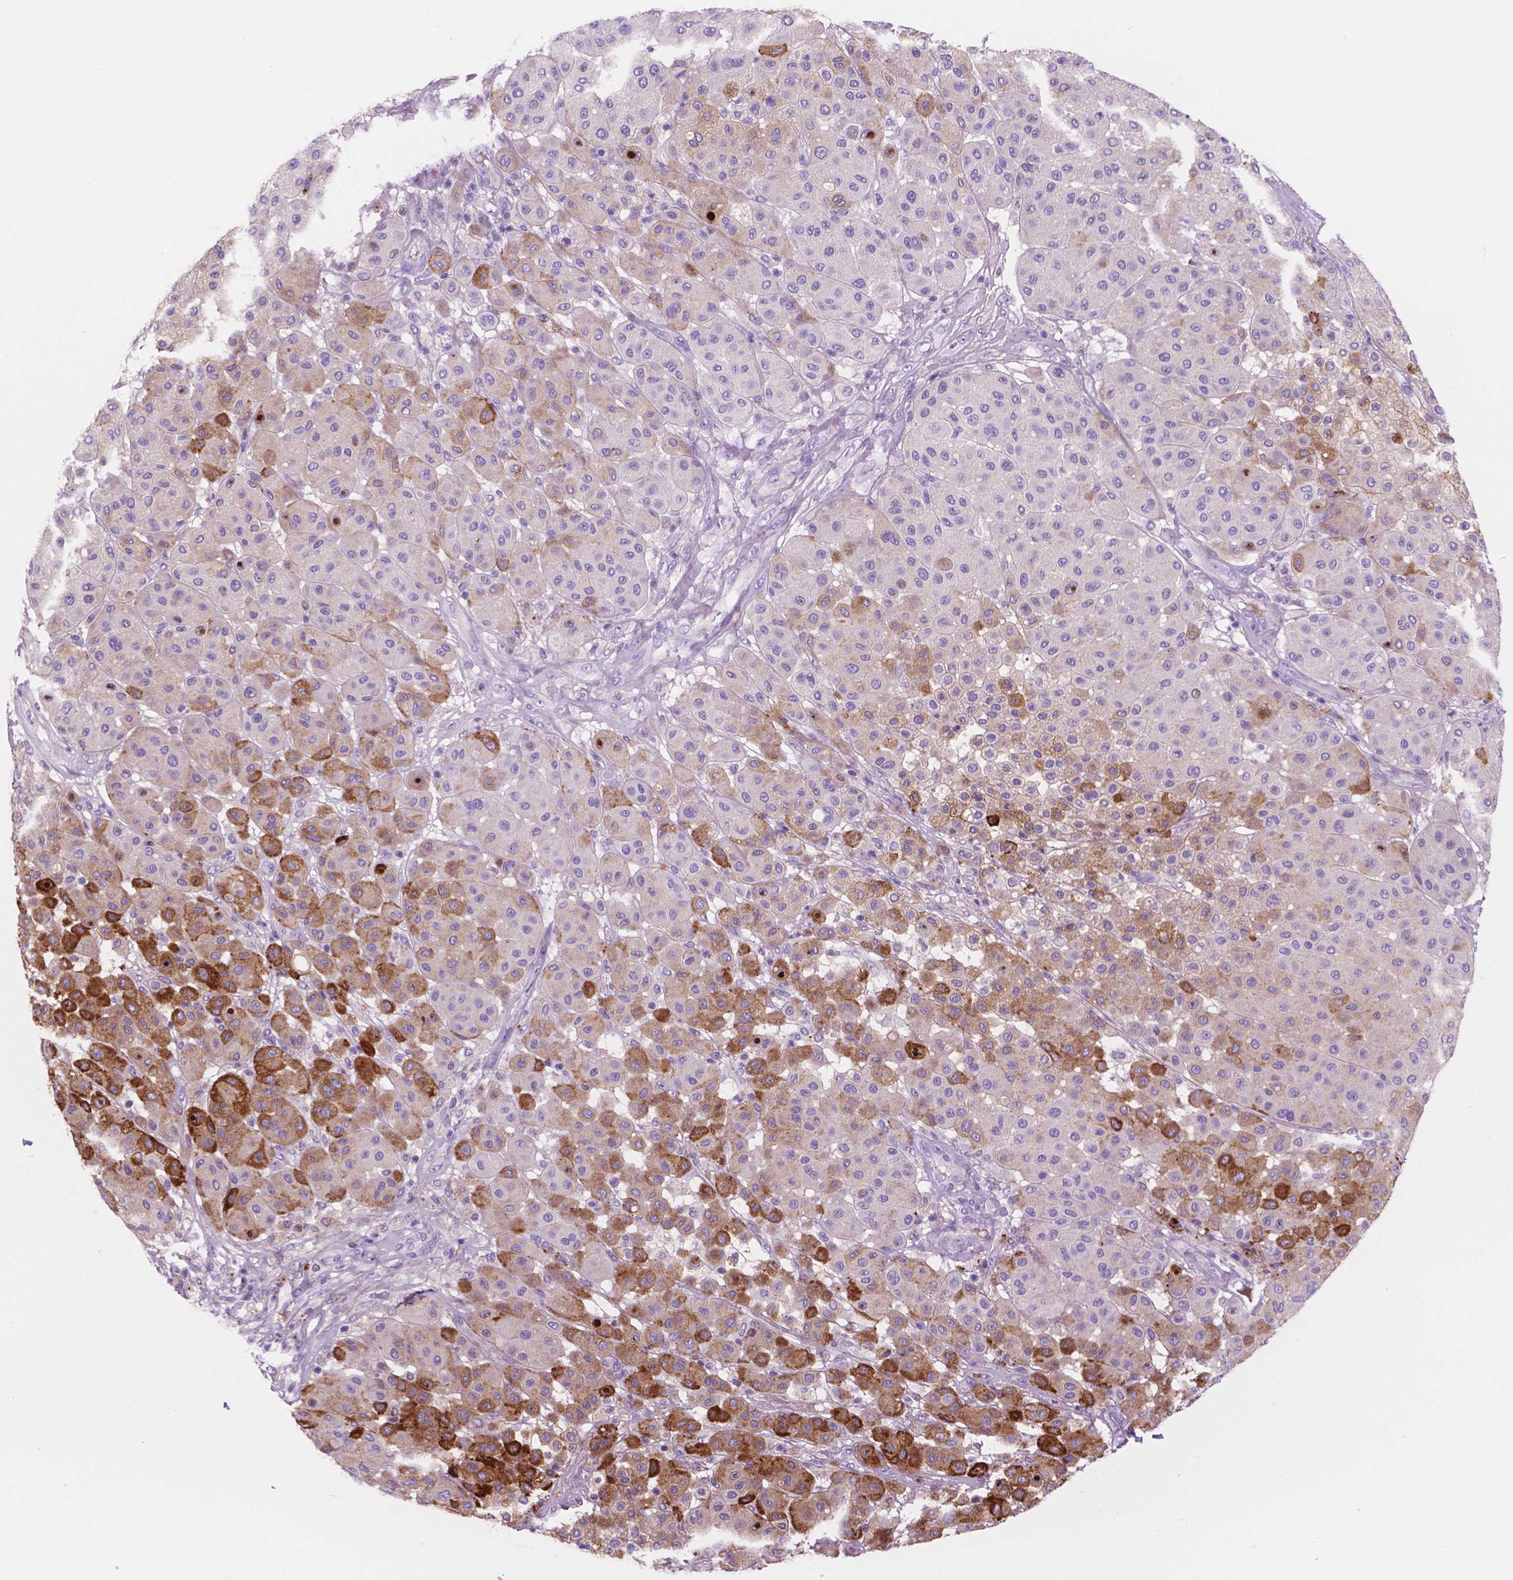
{"staining": {"intensity": "negative", "quantity": "none", "location": "none"}, "tissue": "melanoma", "cell_type": "Tumor cells", "image_type": "cancer", "snomed": [{"axis": "morphology", "description": "Malignant melanoma, Metastatic site"}, {"axis": "topography", "description": "Smooth muscle"}], "caption": "Immunohistochemical staining of human melanoma demonstrates no significant positivity in tumor cells.", "gene": "IGFN1", "patient": {"sex": "male", "age": 41}}